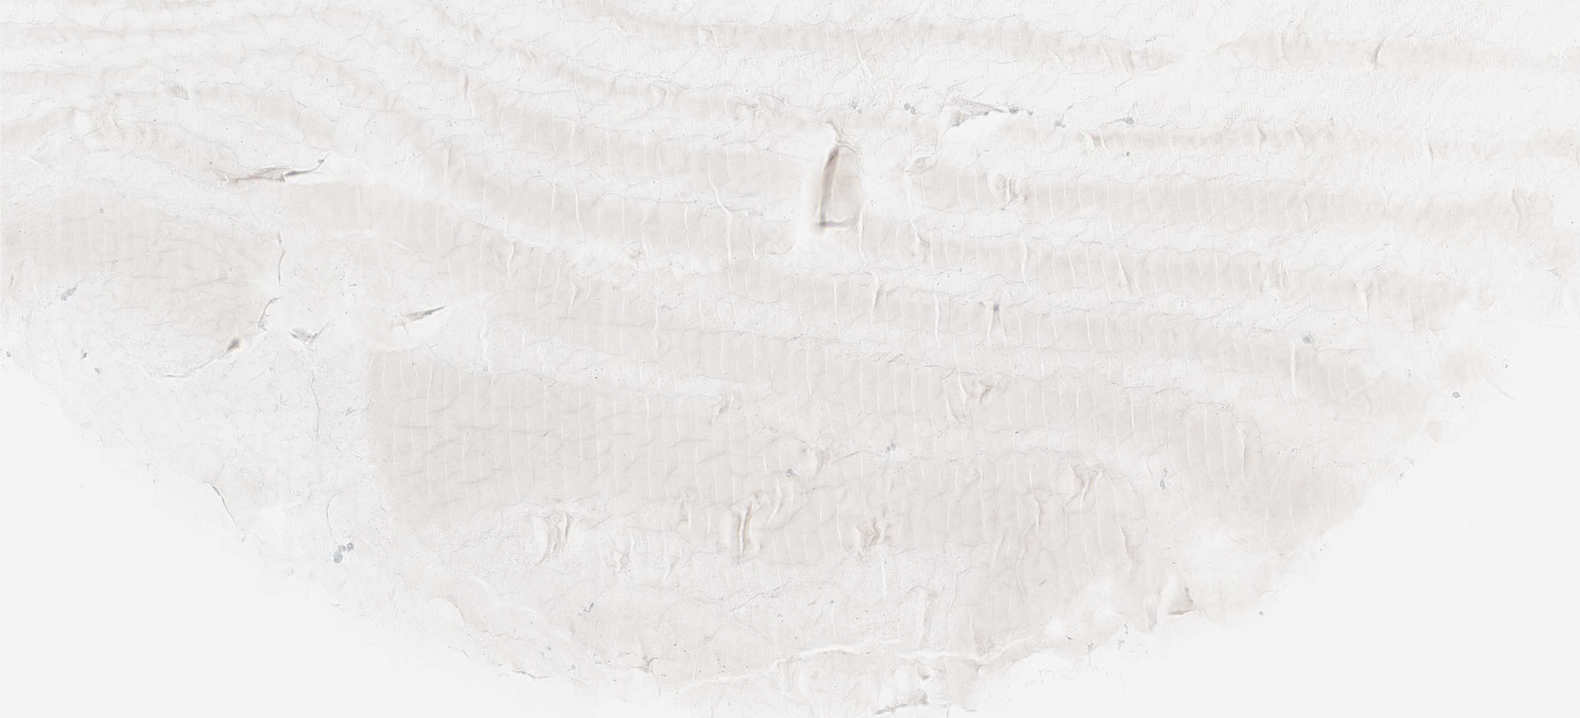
{"staining": {"intensity": "moderate", "quantity": ">75%", "location": "nuclear"}, "tissue": "cervix", "cell_type": "Glandular cells", "image_type": "normal", "snomed": [{"axis": "morphology", "description": "Normal tissue, NOS"}, {"axis": "topography", "description": "Cervix"}], "caption": "Immunohistochemistry (IHC) image of benign cervix stained for a protein (brown), which displays medium levels of moderate nuclear positivity in about >75% of glandular cells.", "gene": "RNF20", "patient": {"sex": "female", "age": 39}}